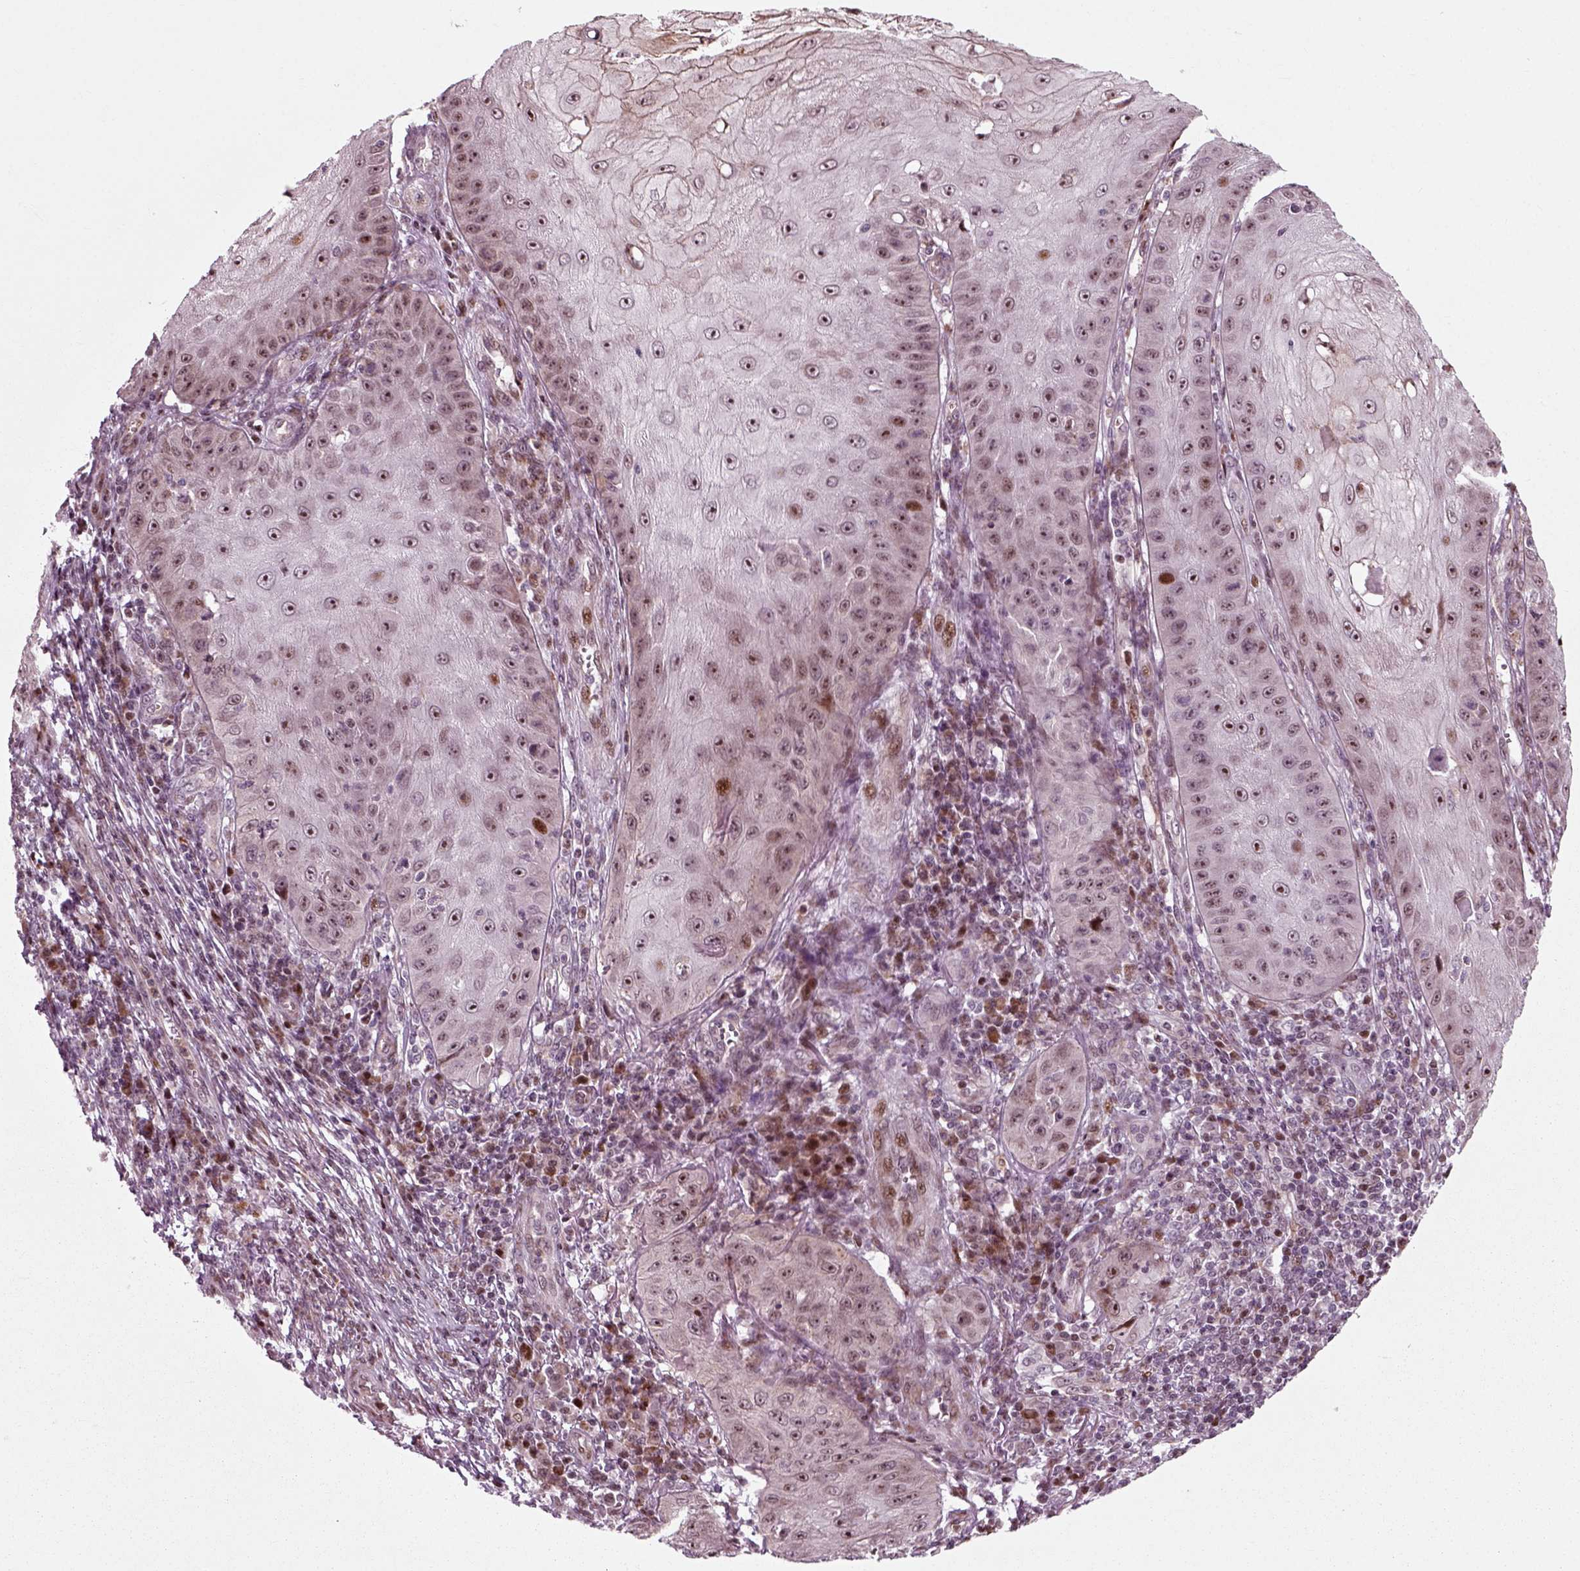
{"staining": {"intensity": "strong", "quantity": "<25%", "location": "nuclear"}, "tissue": "skin cancer", "cell_type": "Tumor cells", "image_type": "cancer", "snomed": [{"axis": "morphology", "description": "Squamous cell carcinoma, NOS"}, {"axis": "topography", "description": "Skin"}], "caption": "Brown immunohistochemical staining in squamous cell carcinoma (skin) reveals strong nuclear staining in about <25% of tumor cells.", "gene": "CDC14A", "patient": {"sex": "male", "age": 70}}